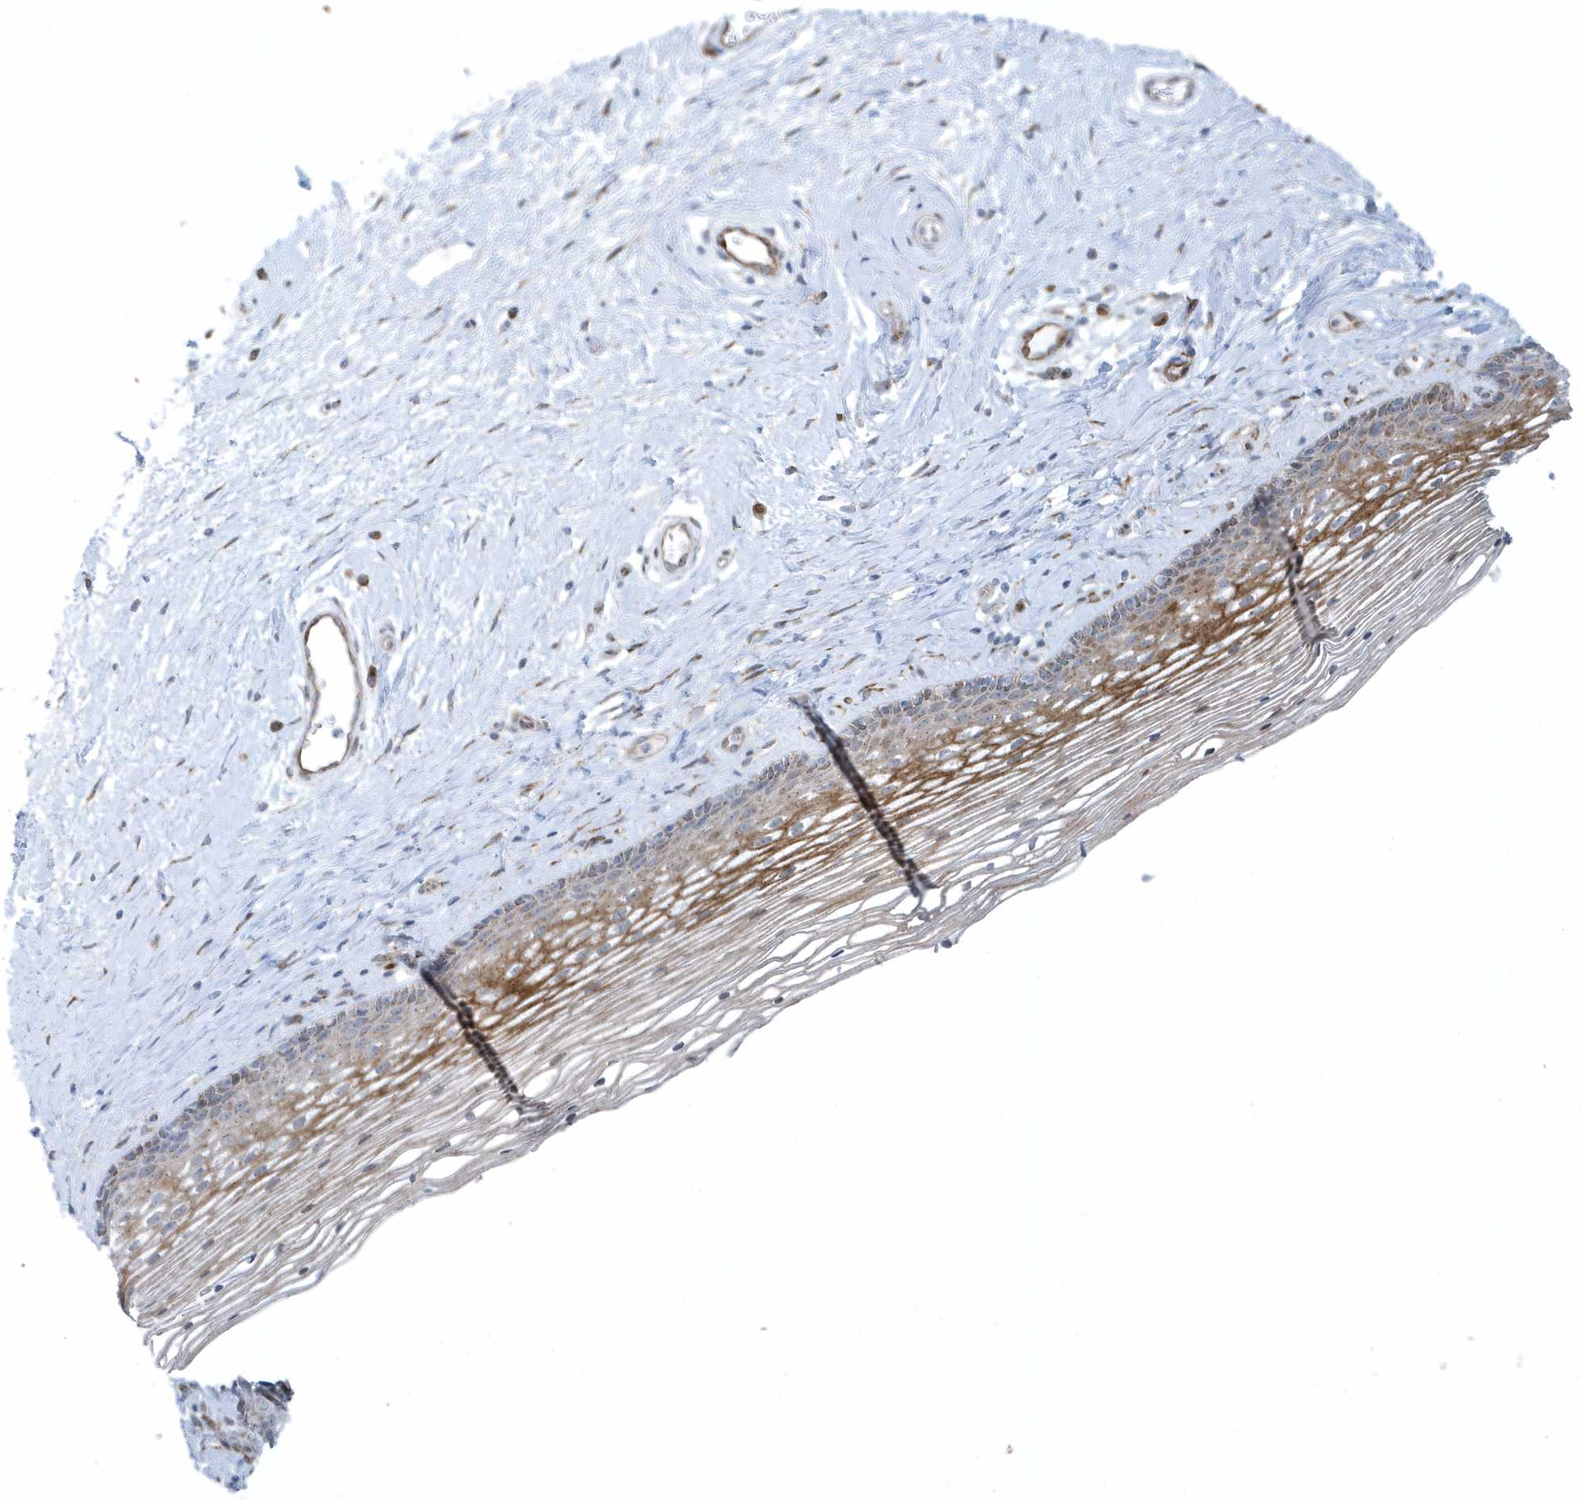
{"staining": {"intensity": "moderate", "quantity": "25%-75%", "location": "cytoplasmic/membranous"}, "tissue": "vagina", "cell_type": "Squamous epithelial cells", "image_type": "normal", "snomed": [{"axis": "morphology", "description": "Normal tissue, NOS"}, {"axis": "topography", "description": "Vagina"}], "caption": "Vagina stained with DAB (3,3'-diaminobenzidine) IHC reveals medium levels of moderate cytoplasmic/membranous staining in about 25%-75% of squamous epithelial cells.", "gene": "FAM98A", "patient": {"sex": "female", "age": 46}}